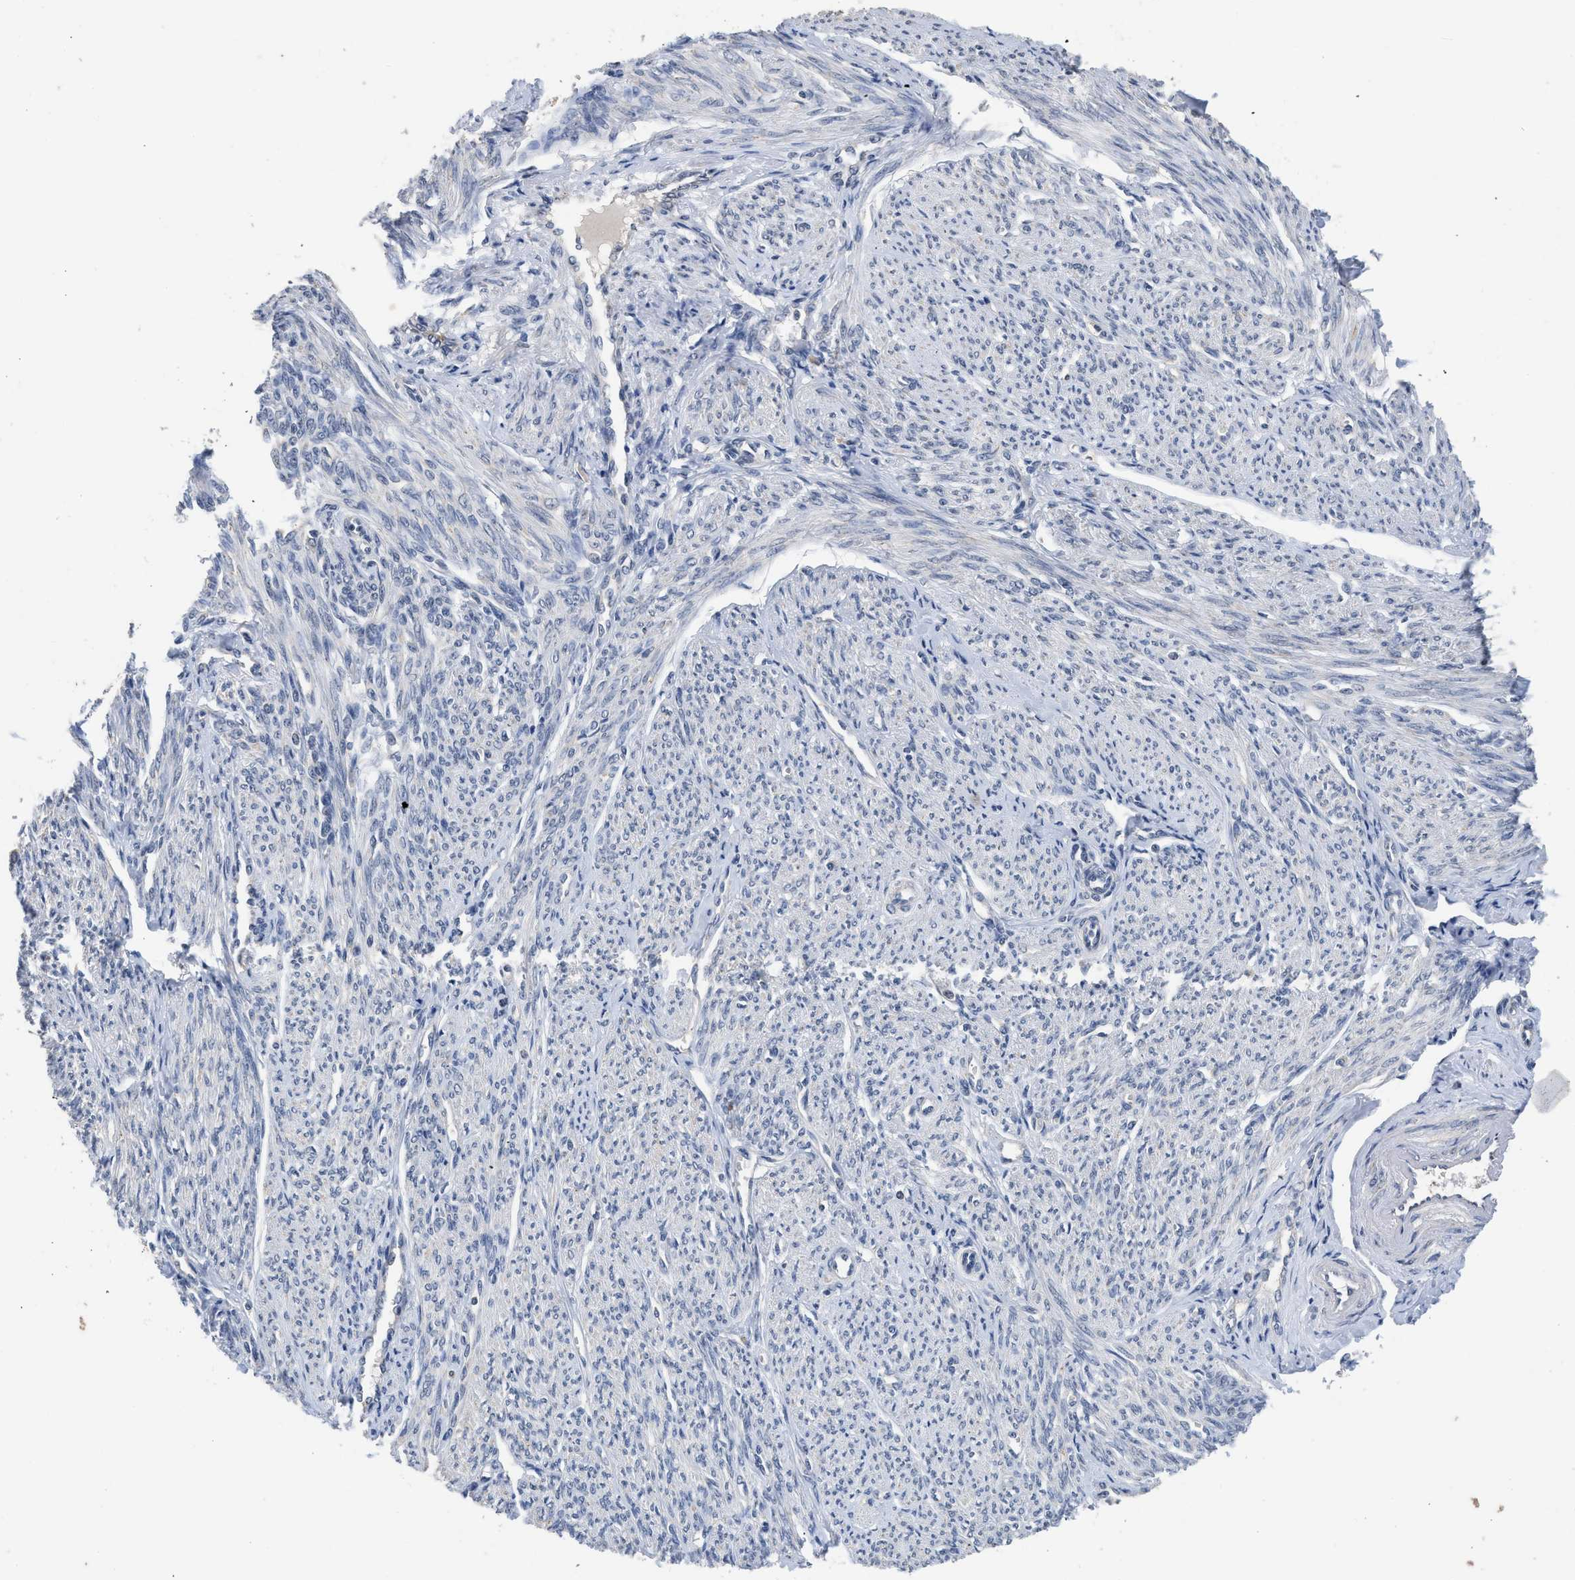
{"staining": {"intensity": "negative", "quantity": "none", "location": "none"}, "tissue": "smooth muscle", "cell_type": "Smooth muscle cells", "image_type": "normal", "snomed": [{"axis": "morphology", "description": "Normal tissue, NOS"}, {"axis": "topography", "description": "Smooth muscle"}], "caption": "IHC of unremarkable smooth muscle displays no positivity in smooth muscle cells.", "gene": "CSF3R", "patient": {"sex": "female", "age": 65}}